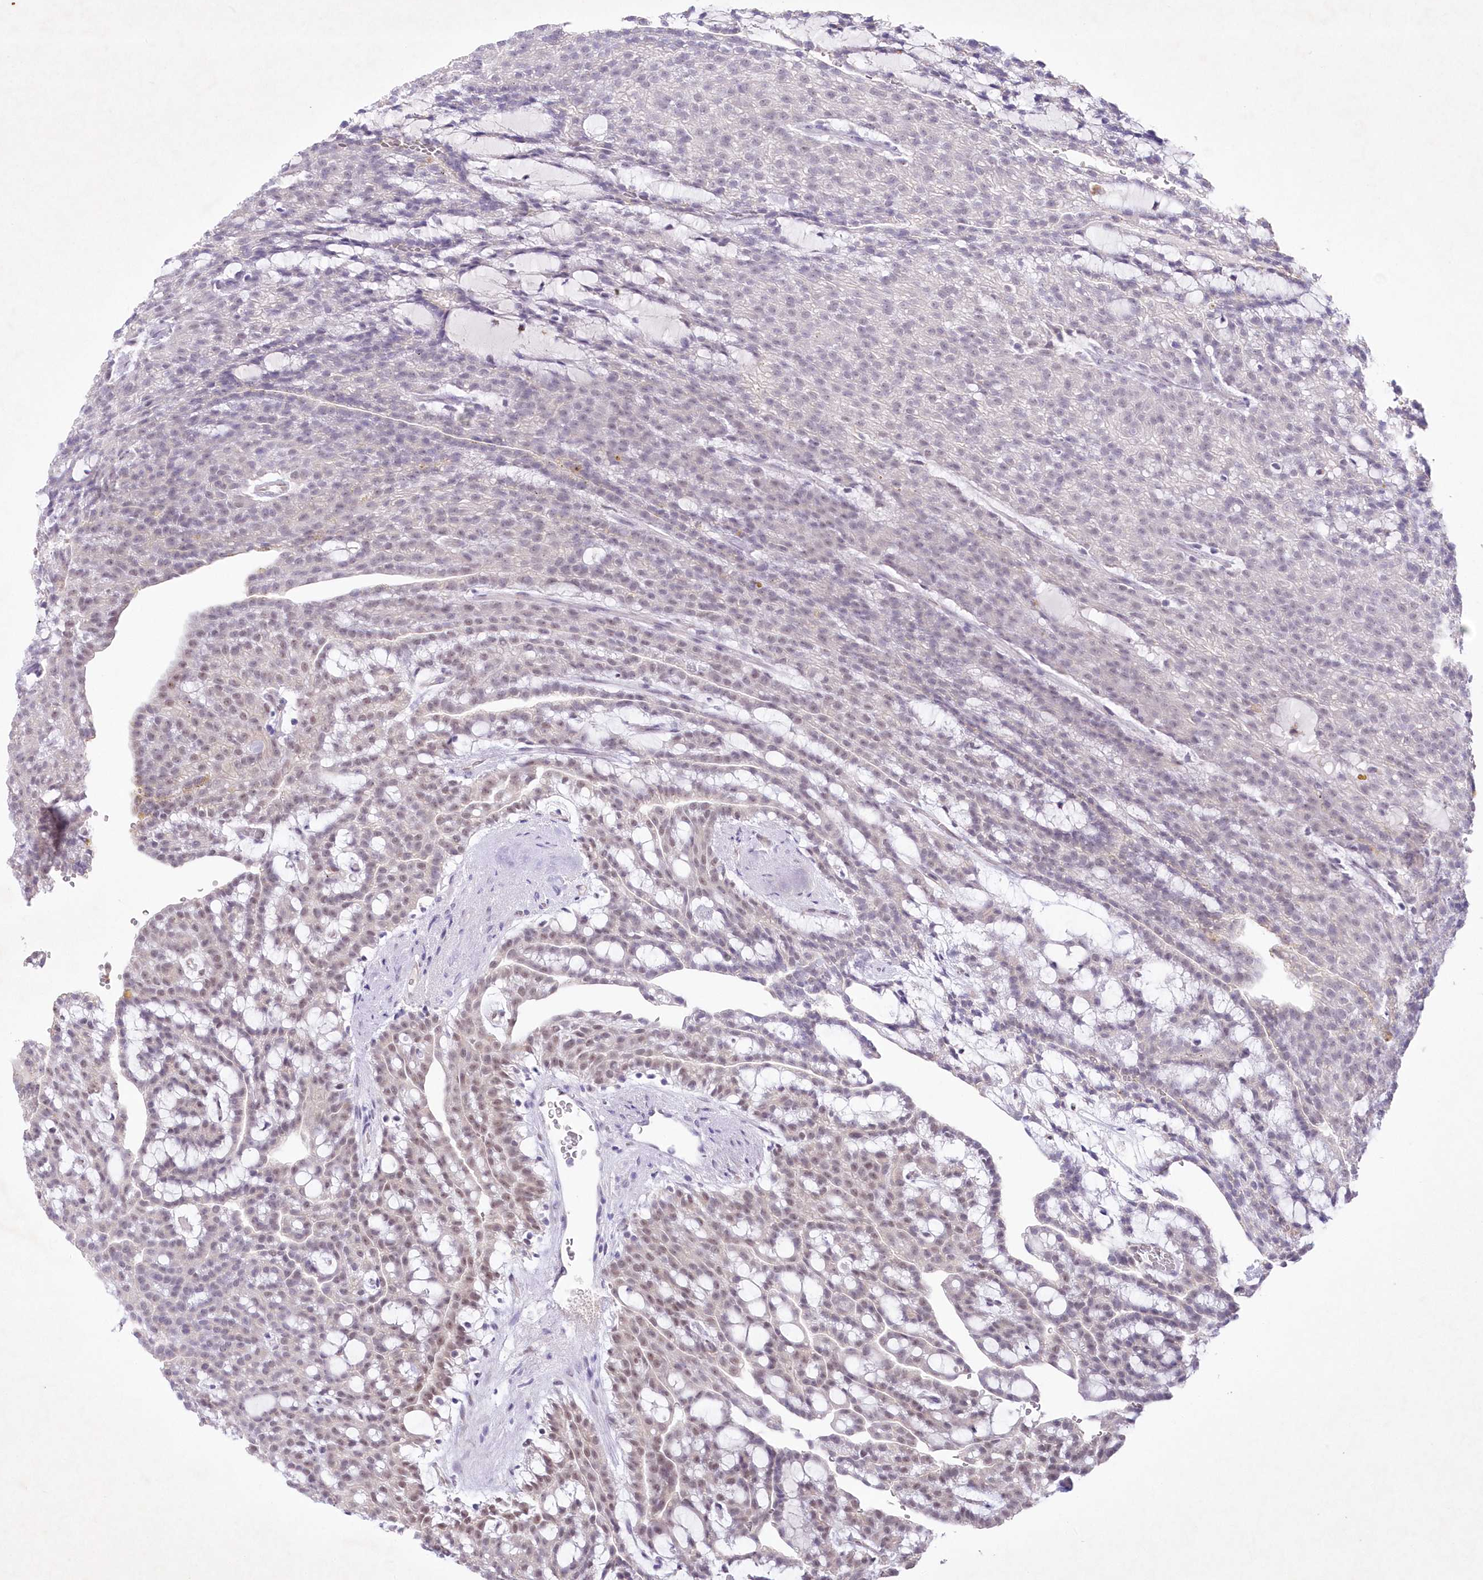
{"staining": {"intensity": "weak", "quantity": "25%-75%", "location": "nuclear"}, "tissue": "renal cancer", "cell_type": "Tumor cells", "image_type": "cancer", "snomed": [{"axis": "morphology", "description": "Adenocarcinoma, NOS"}, {"axis": "topography", "description": "Kidney"}], "caption": "The micrograph displays immunohistochemical staining of renal adenocarcinoma. There is weak nuclear positivity is identified in about 25%-75% of tumor cells.", "gene": "RBM27", "patient": {"sex": "male", "age": 63}}